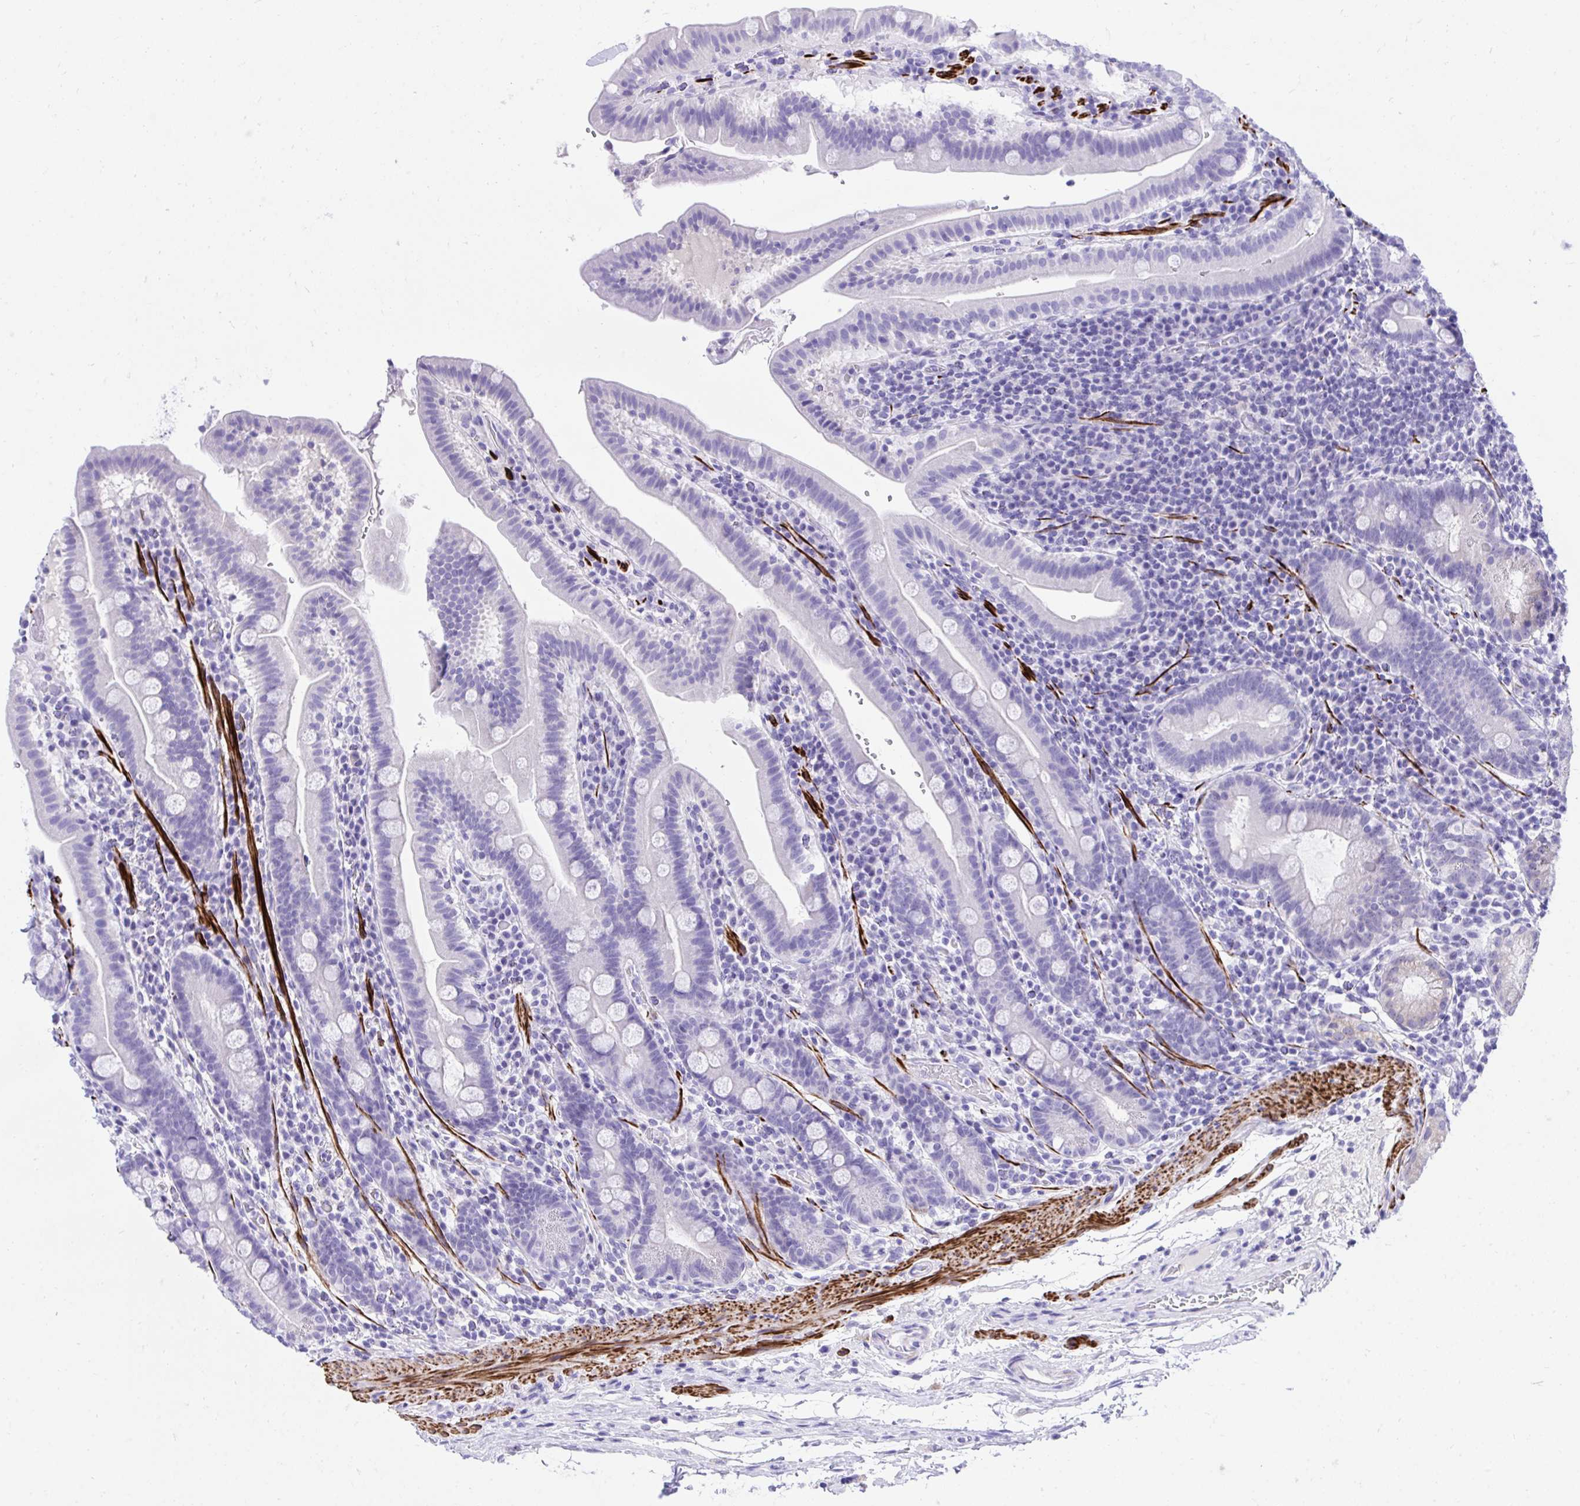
{"staining": {"intensity": "negative", "quantity": "none", "location": "none"}, "tissue": "small intestine", "cell_type": "Glandular cells", "image_type": "normal", "snomed": [{"axis": "morphology", "description": "Normal tissue, NOS"}, {"axis": "topography", "description": "Small intestine"}], "caption": "This is a micrograph of immunohistochemistry (IHC) staining of unremarkable small intestine, which shows no staining in glandular cells. The staining is performed using DAB brown chromogen with nuclei counter-stained in using hematoxylin.", "gene": "KCNN4", "patient": {"sex": "male", "age": 26}}